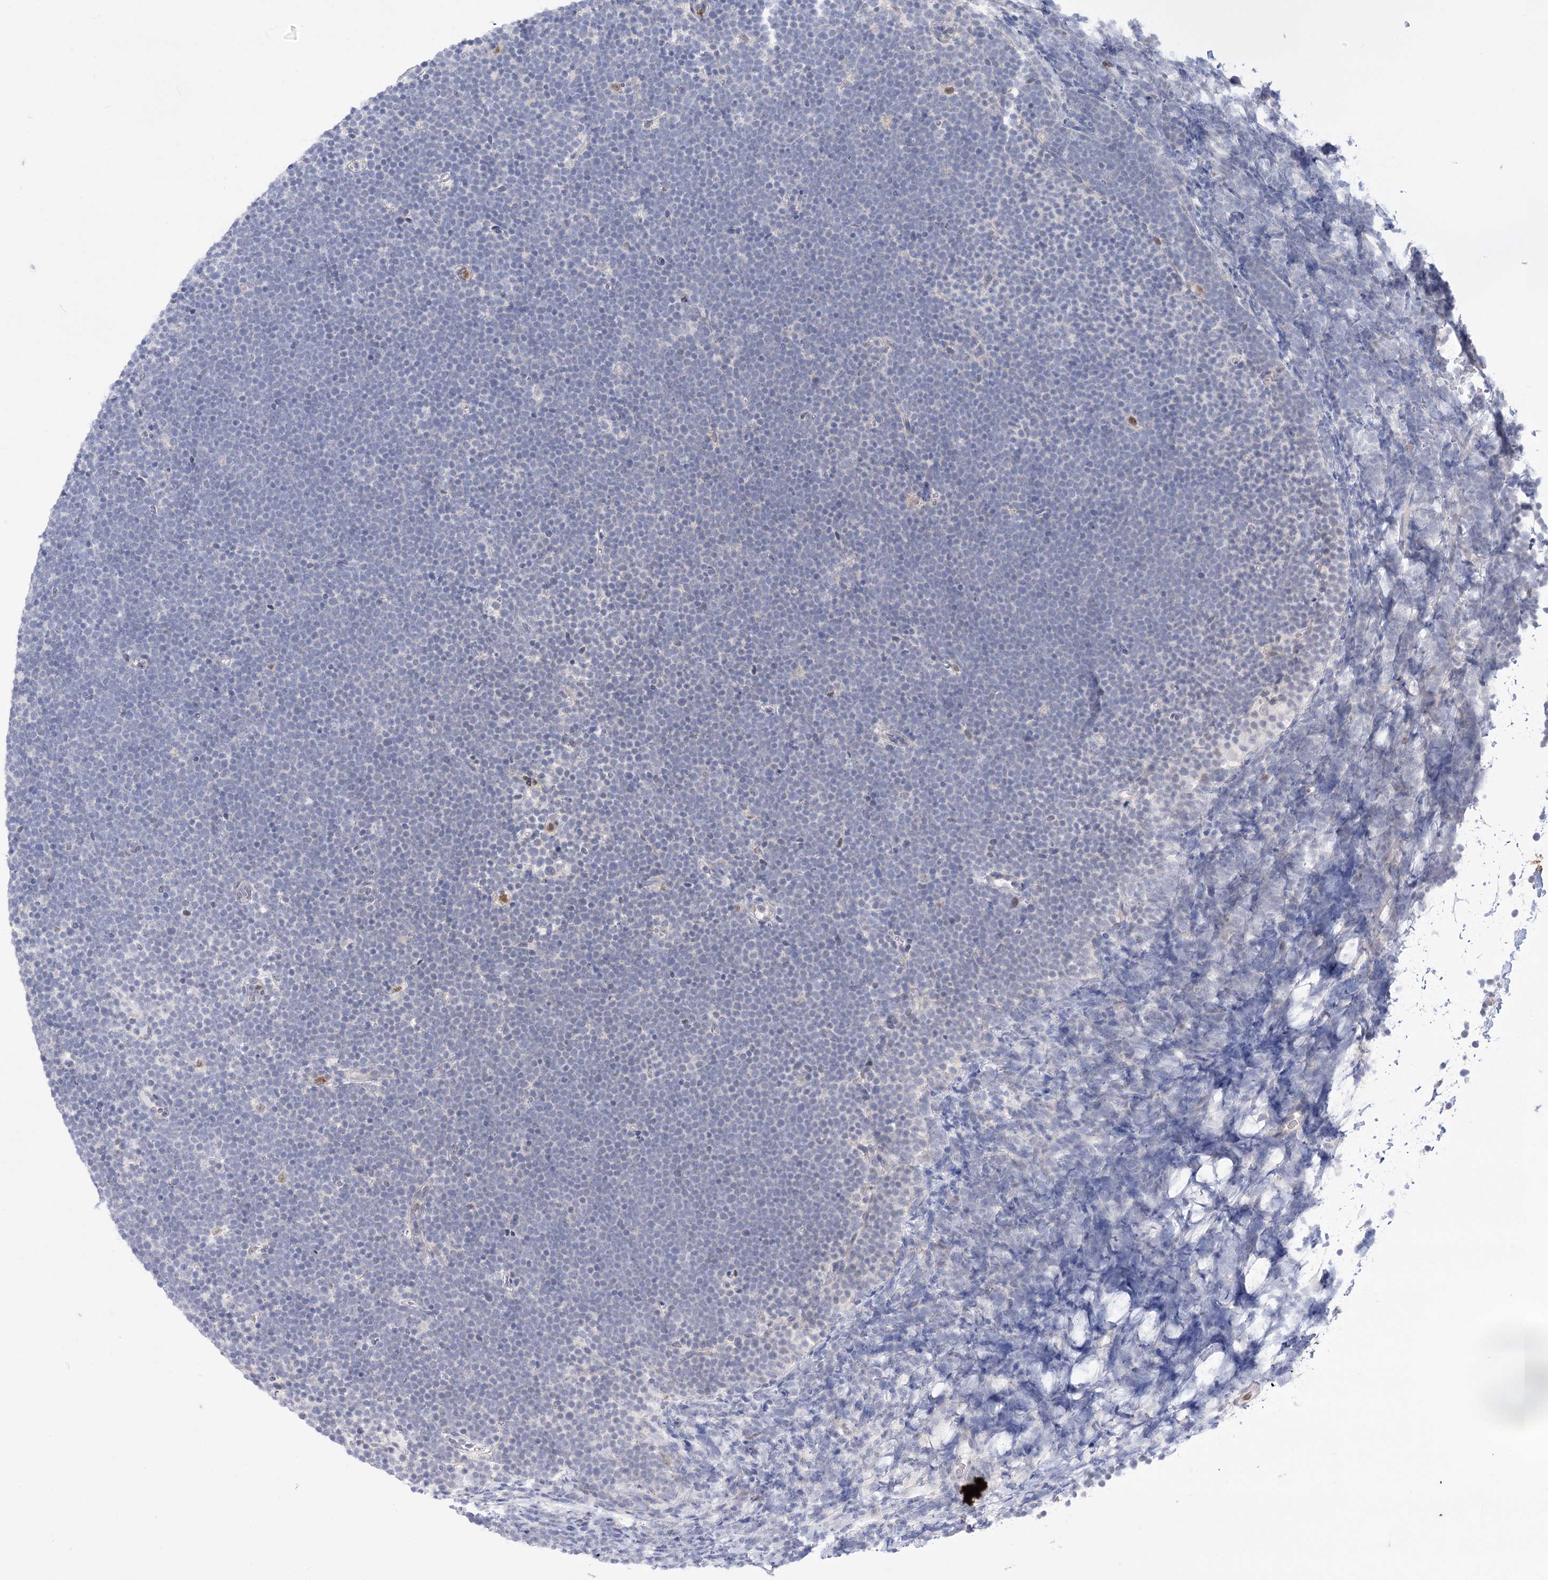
{"staining": {"intensity": "negative", "quantity": "none", "location": "none"}, "tissue": "lymphoma", "cell_type": "Tumor cells", "image_type": "cancer", "snomed": [{"axis": "morphology", "description": "Malignant lymphoma, non-Hodgkin's type, High grade"}, {"axis": "topography", "description": "Lymph node"}], "caption": "The histopathology image reveals no significant expression in tumor cells of lymphoma.", "gene": "SIAE", "patient": {"sex": "male", "age": 13}}